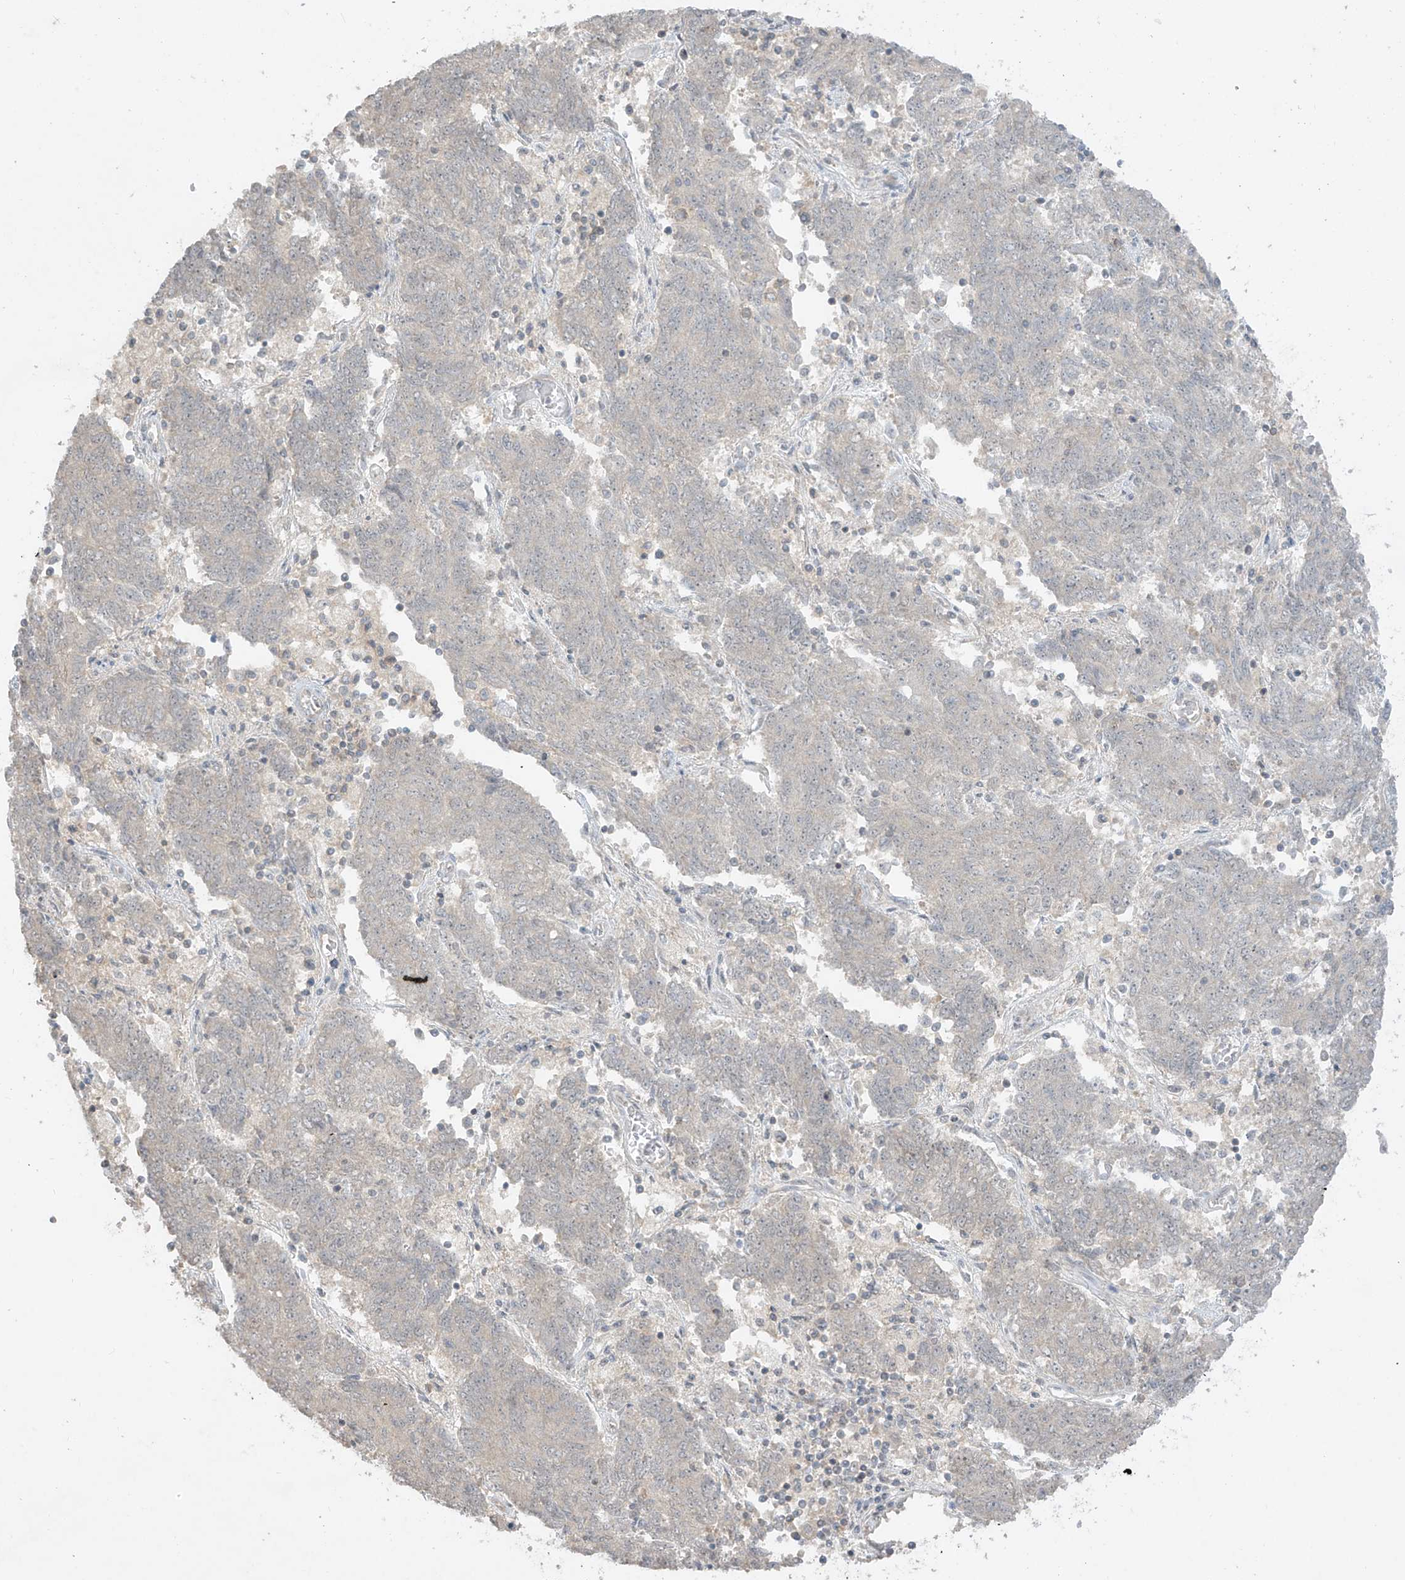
{"staining": {"intensity": "negative", "quantity": "none", "location": "none"}, "tissue": "endometrial cancer", "cell_type": "Tumor cells", "image_type": "cancer", "snomed": [{"axis": "morphology", "description": "Adenocarcinoma, NOS"}, {"axis": "topography", "description": "Endometrium"}], "caption": "Histopathology image shows no significant protein staining in tumor cells of endometrial cancer. The staining is performed using DAB (3,3'-diaminobenzidine) brown chromogen with nuclei counter-stained in using hematoxylin.", "gene": "ANGEL2", "patient": {"sex": "female", "age": 80}}